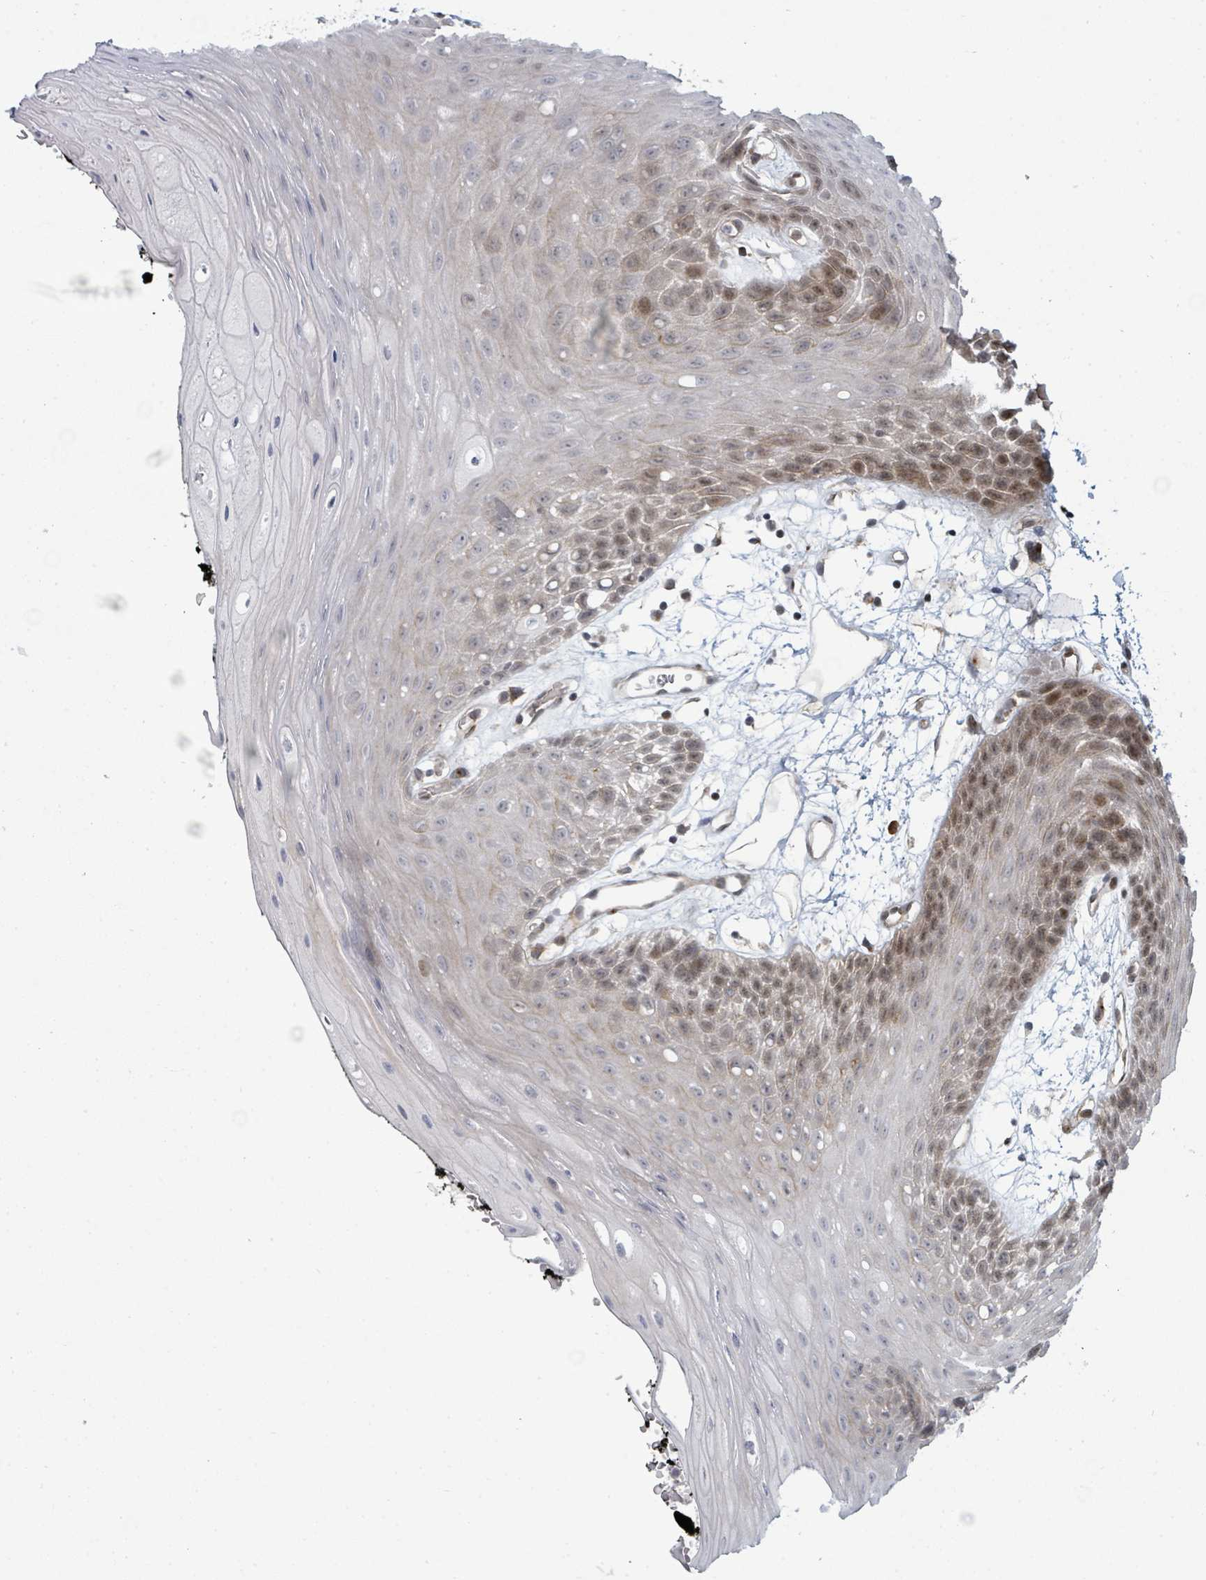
{"staining": {"intensity": "moderate", "quantity": "25%-75%", "location": "nuclear"}, "tissue": "oral mucosa", "cell_type": "Squamous epithelial cells", "image_type": "normal", "snomed": [{"axis": "morphology", "description": "Normal tissue, NOS"}, {"axis": "topography", "description": "Oral tissue"}, {"axis": "topography", "description": "Tounge, NOS"}], "caption": "Immunohistochemical staining of normal human oral mucosa demonstrates 25%-75% levels of moderate nuclear protein positivity in approximately 25%-75% of squamous epithelial cells.", "gene": "PSMG2", "patient": {"sex": "female", "age": 59}}